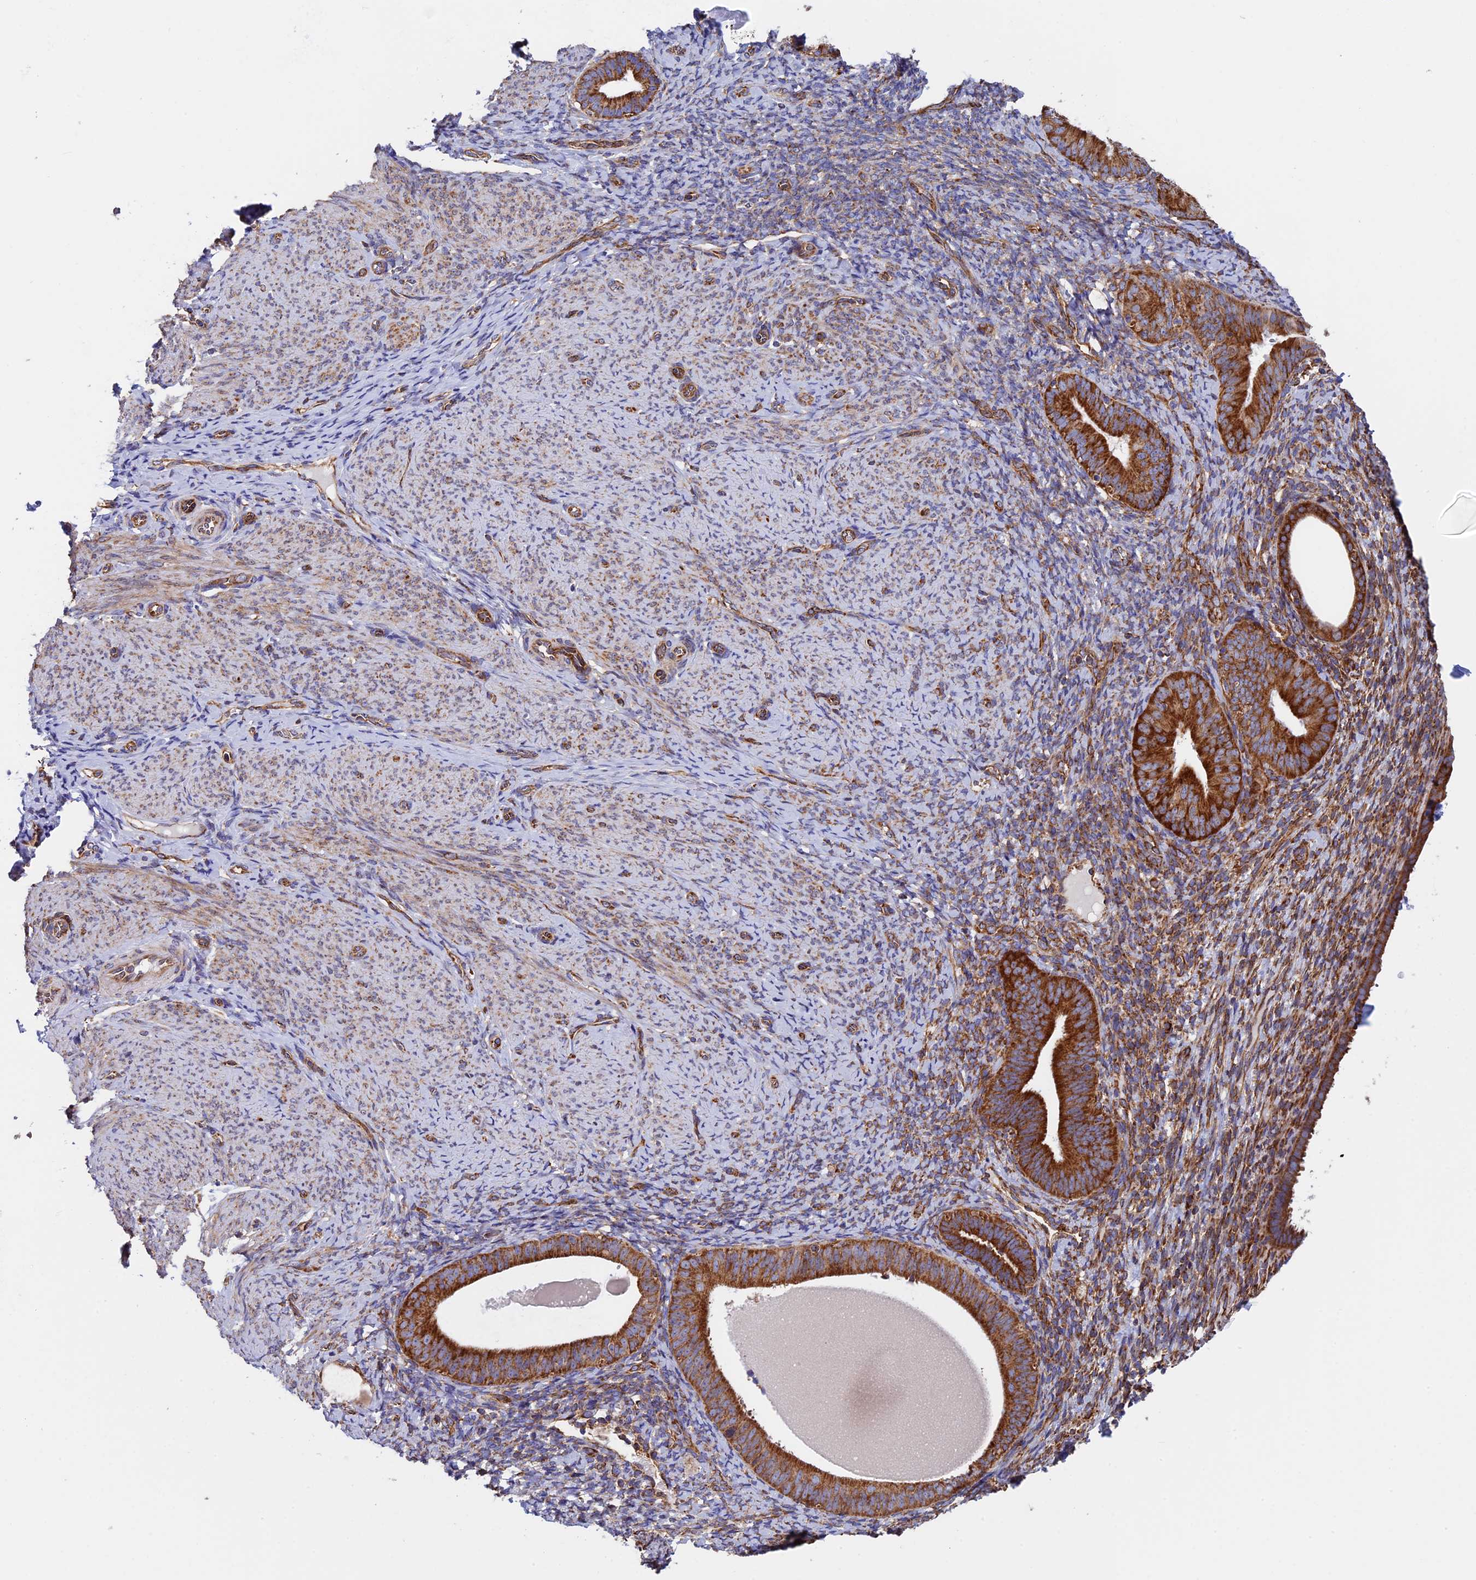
{"staining": {"intensity": "moderate", "quantity": ">75%", "location": "cytoplasmic/membranous"}, "tissue": "endometrium", "cell_type": "Cells in endometrial stroma", "image_type": "normal", "snomed": [{"axis": "morphology", "description": "Normal tissue, NOS"}, {"axis": "topography", "description": "Endometrium"}], "caption": "Protein expression analysis of normal endometrium demonstrates moderate cytoplasmic/membranous positivity in about >75% of cells in endometrial stroma.", "gene": "SLC9A5", "patient": {"sex": "female", "age": 65}}